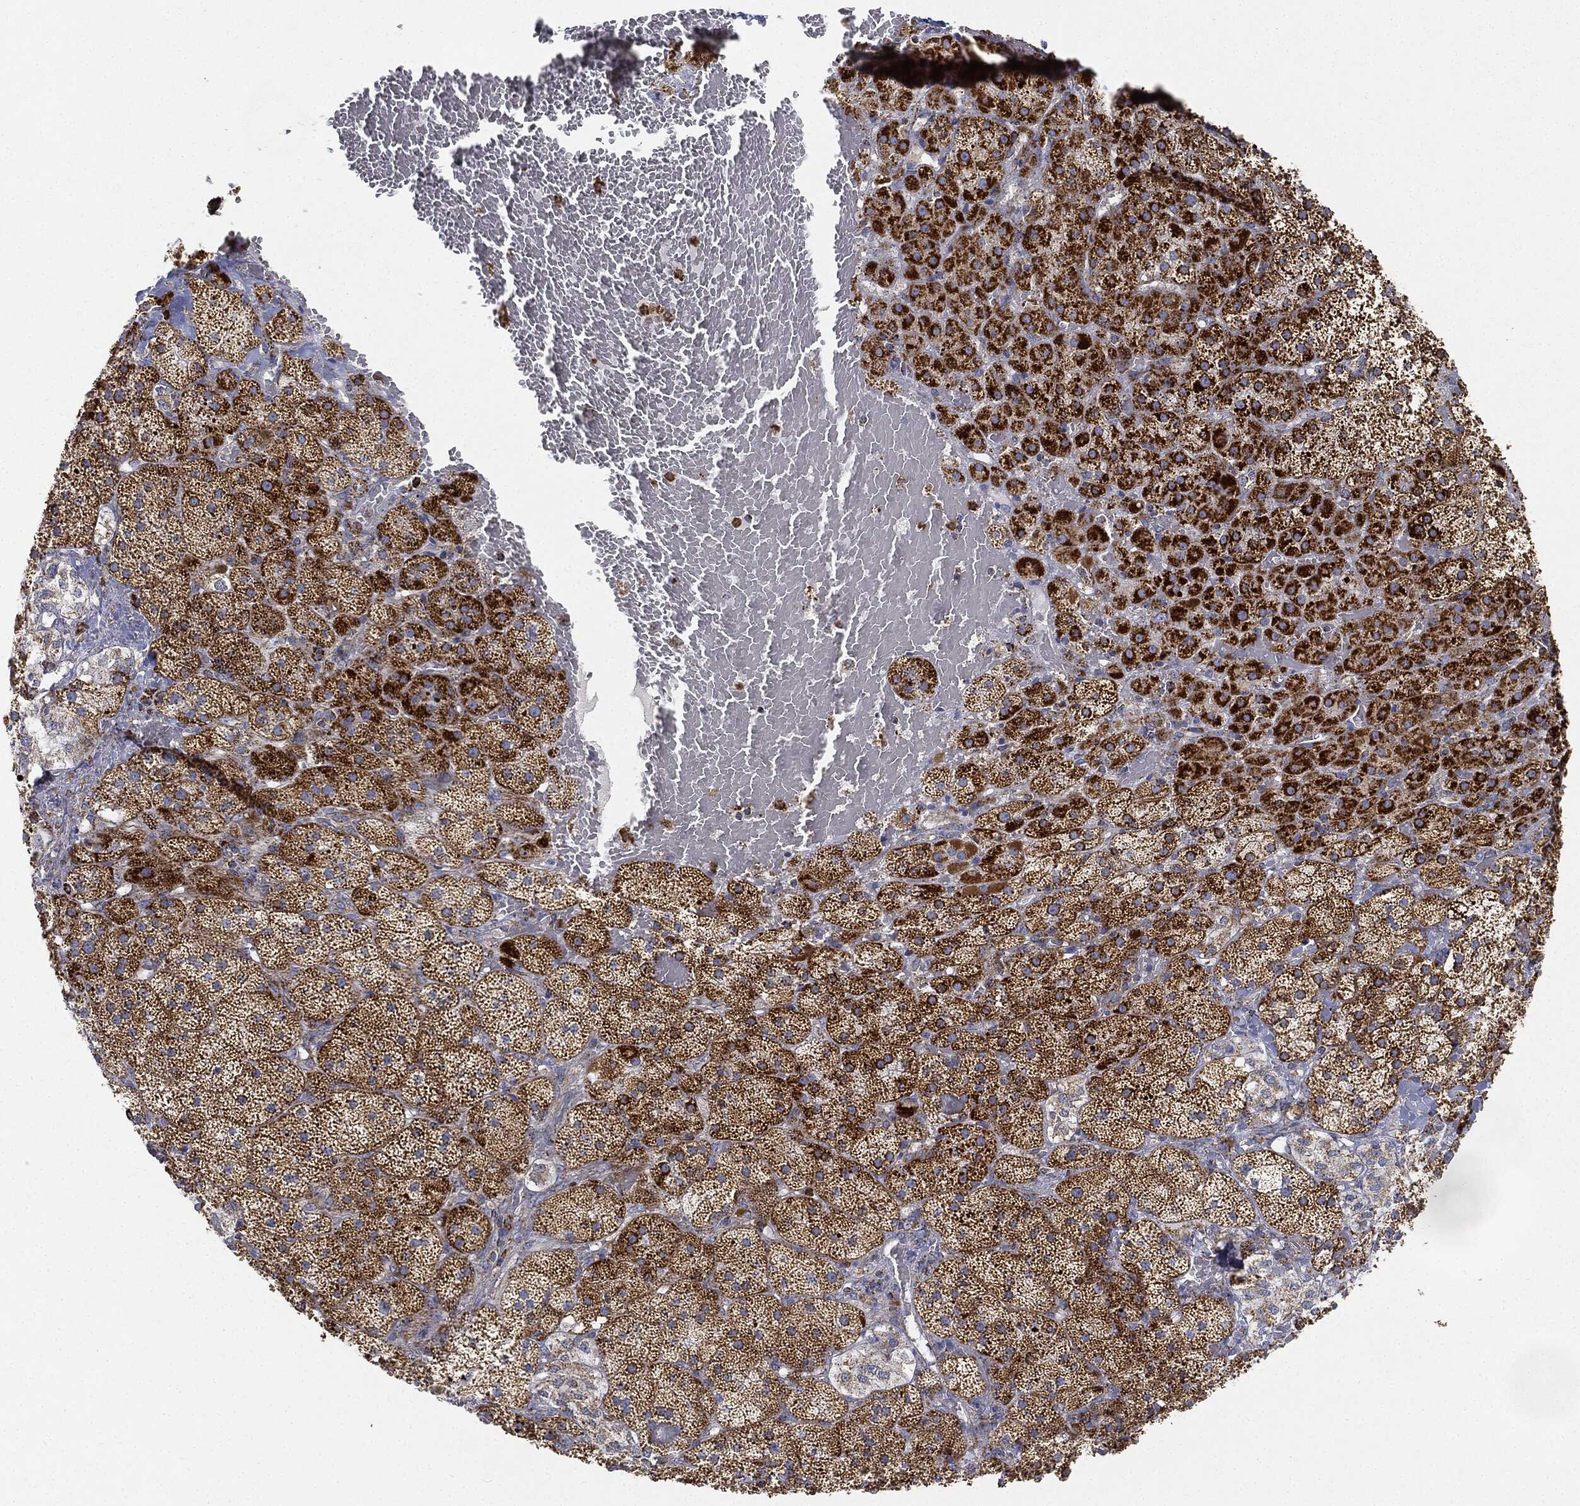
{"staining": {"intensity": "strong", "quantity": ">75%", "location": "cytoplasmic/membranous"}, "tissue": "adrenal gland", "cell_type": "Glandular cells", "image_type": "normal", "snomed": [{"axis": "morphology", "description": "Normal tissue, NOS"}, {"axis": "topography", "description": "Adrenal gland"}], "caption": "This image shows normal adrenal gland stained with immunohistochemistry (IHC) to label a protein in brown. The cytoplasmic/membranous of glandular cells show strong positivity for the protein. Nuclei are counter-stained blue.", "gene": "CAPN15", "patient": {"sex": "male", "age": 57}}